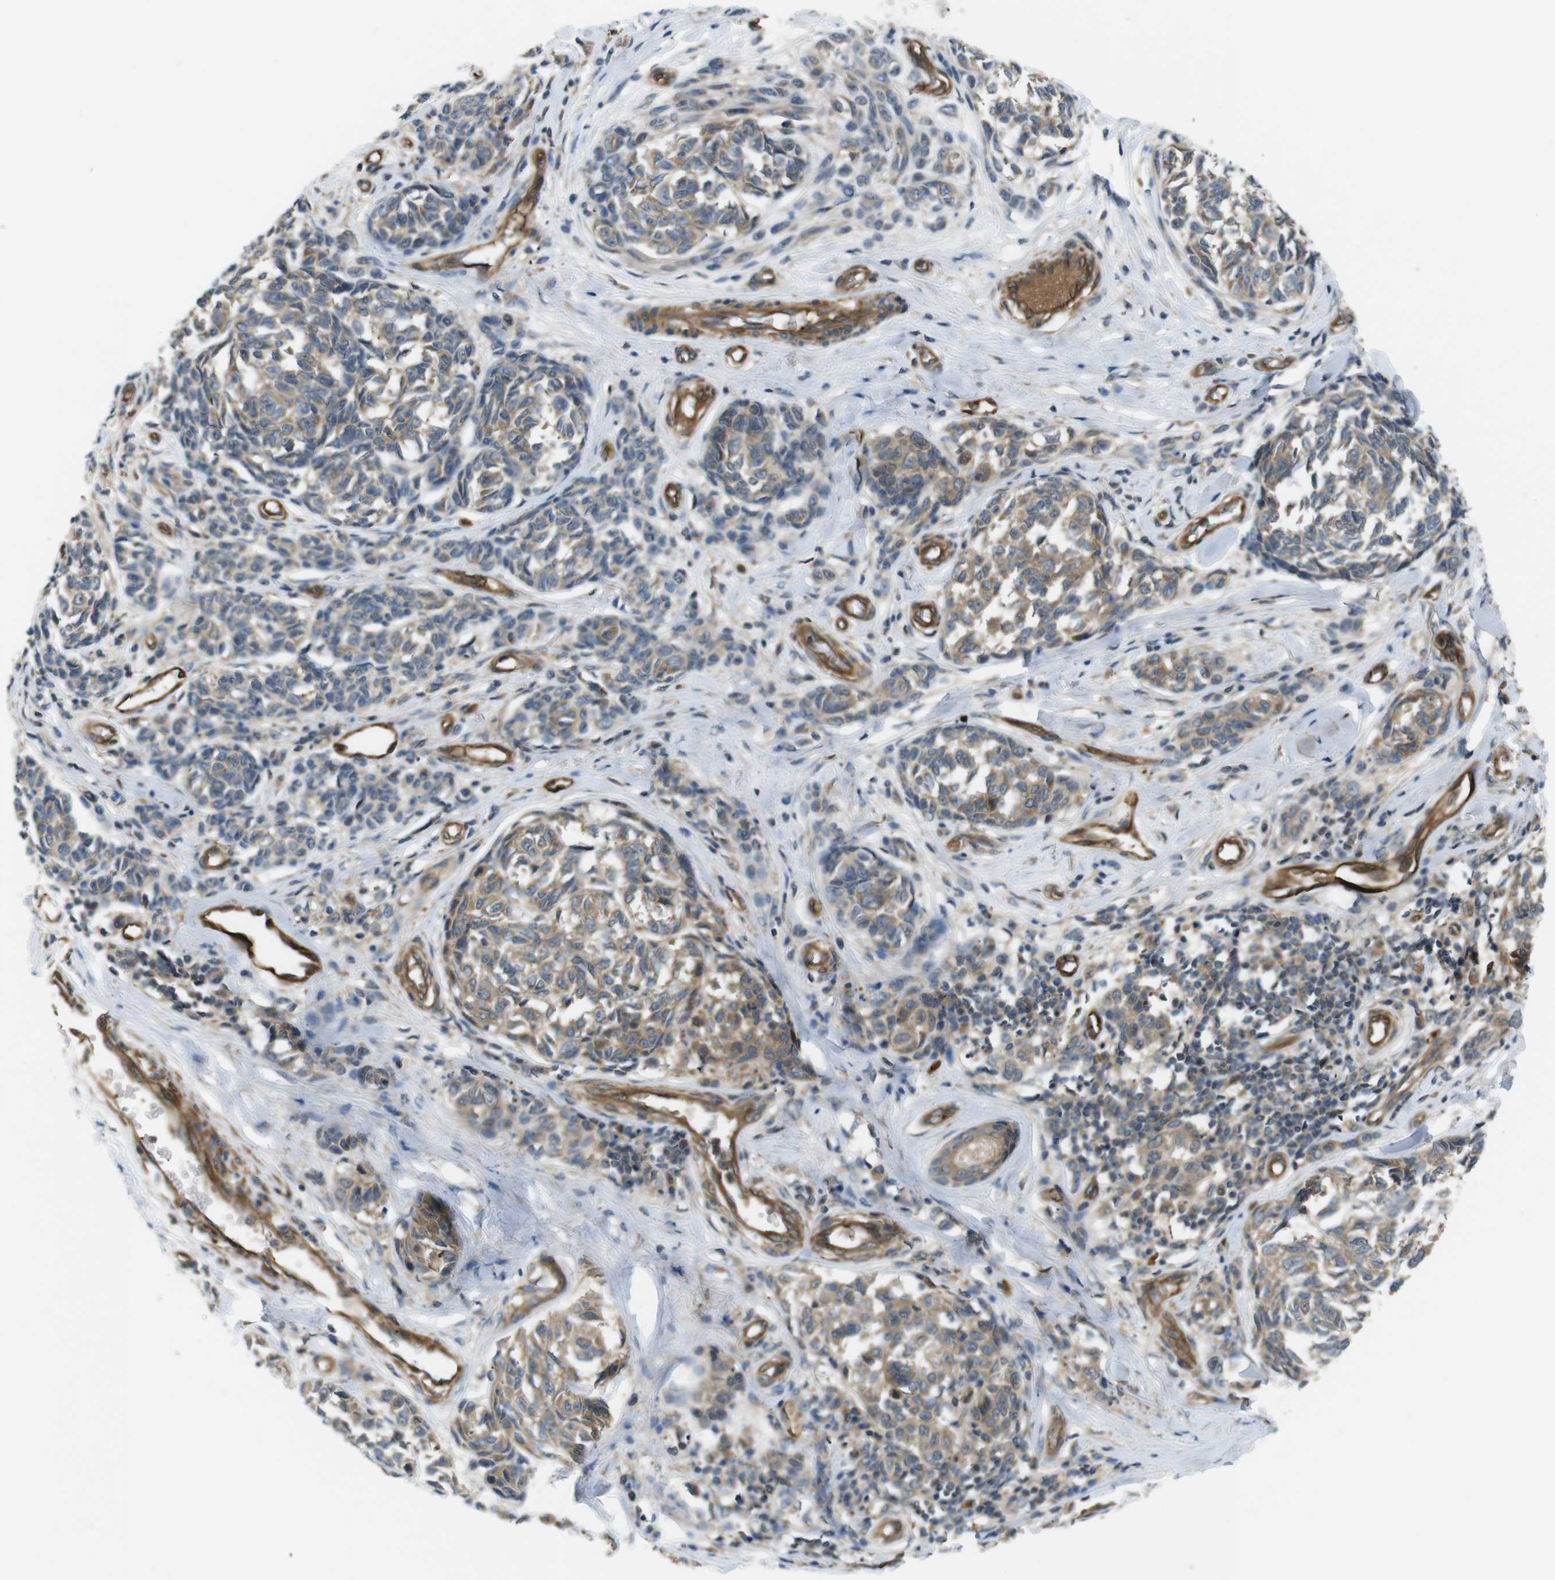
{"staining": {"intensity": "weak", "quantity": ">75%", "location": "cytoplasmic/membranous"}, "tissue": "melanoma", "cell_type": "Tumor cells", "image_type": "cancer", "snomed": [{"axis": "morphology", "description": "Malignant melanoma, NOS"}, {"axis": "topography", "description": "Skin"}], "caption": "An immunohistochemistry (IHC) histopathology image of tumor tissue is shown. Protein staining in brown highlights weak cytoplasmic/membranous positivity in malignant melanoma within tumor cells. (DAB (3,3'-diaminobenzidine) IHC, brown staining for protein, blue staining for nuclei).", "gene": "TSC1", "patient": {"sex": "female", "age": 64}}